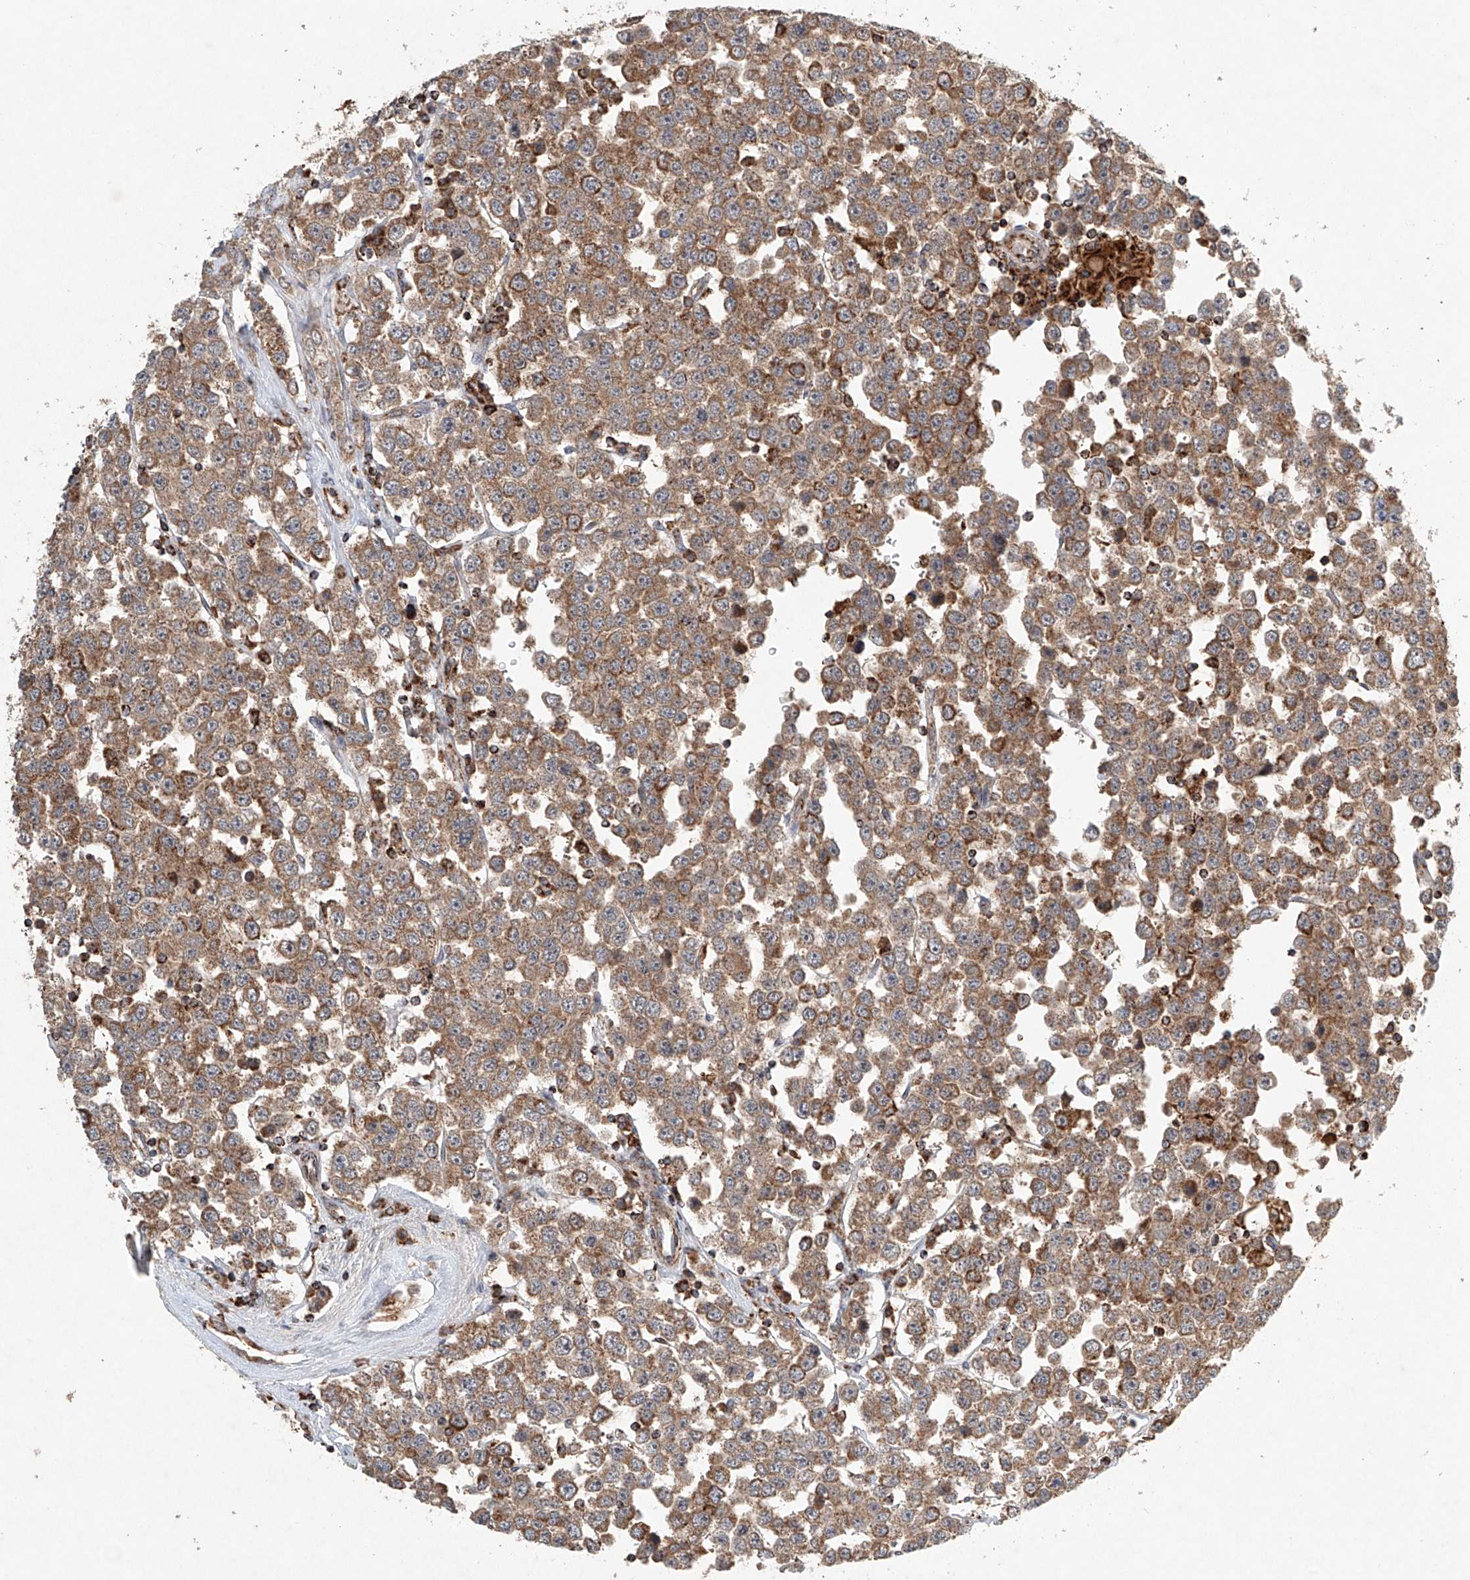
{"staining": {"intensity": "moderate", "quantity": ">75%", "location": "cytoplasmic/membranous"}, "tissue": "testis cancer", "cell_type": "Tumor cells", "image_type": "cancer", "snomed": [{"axis": "morphology", "description": "Seminoma, NOS"}, {"axis": "topography", "description": "Testis"}], "caption": "Immunohistochemistry (DAB) staining of human seminoma (testis) reveals moderate cytoplasmic/membranous protein staining in approximately >75% of tumor cells.", "gene": "DCAF11", "patient": {"sex": "male", "age": 28}}